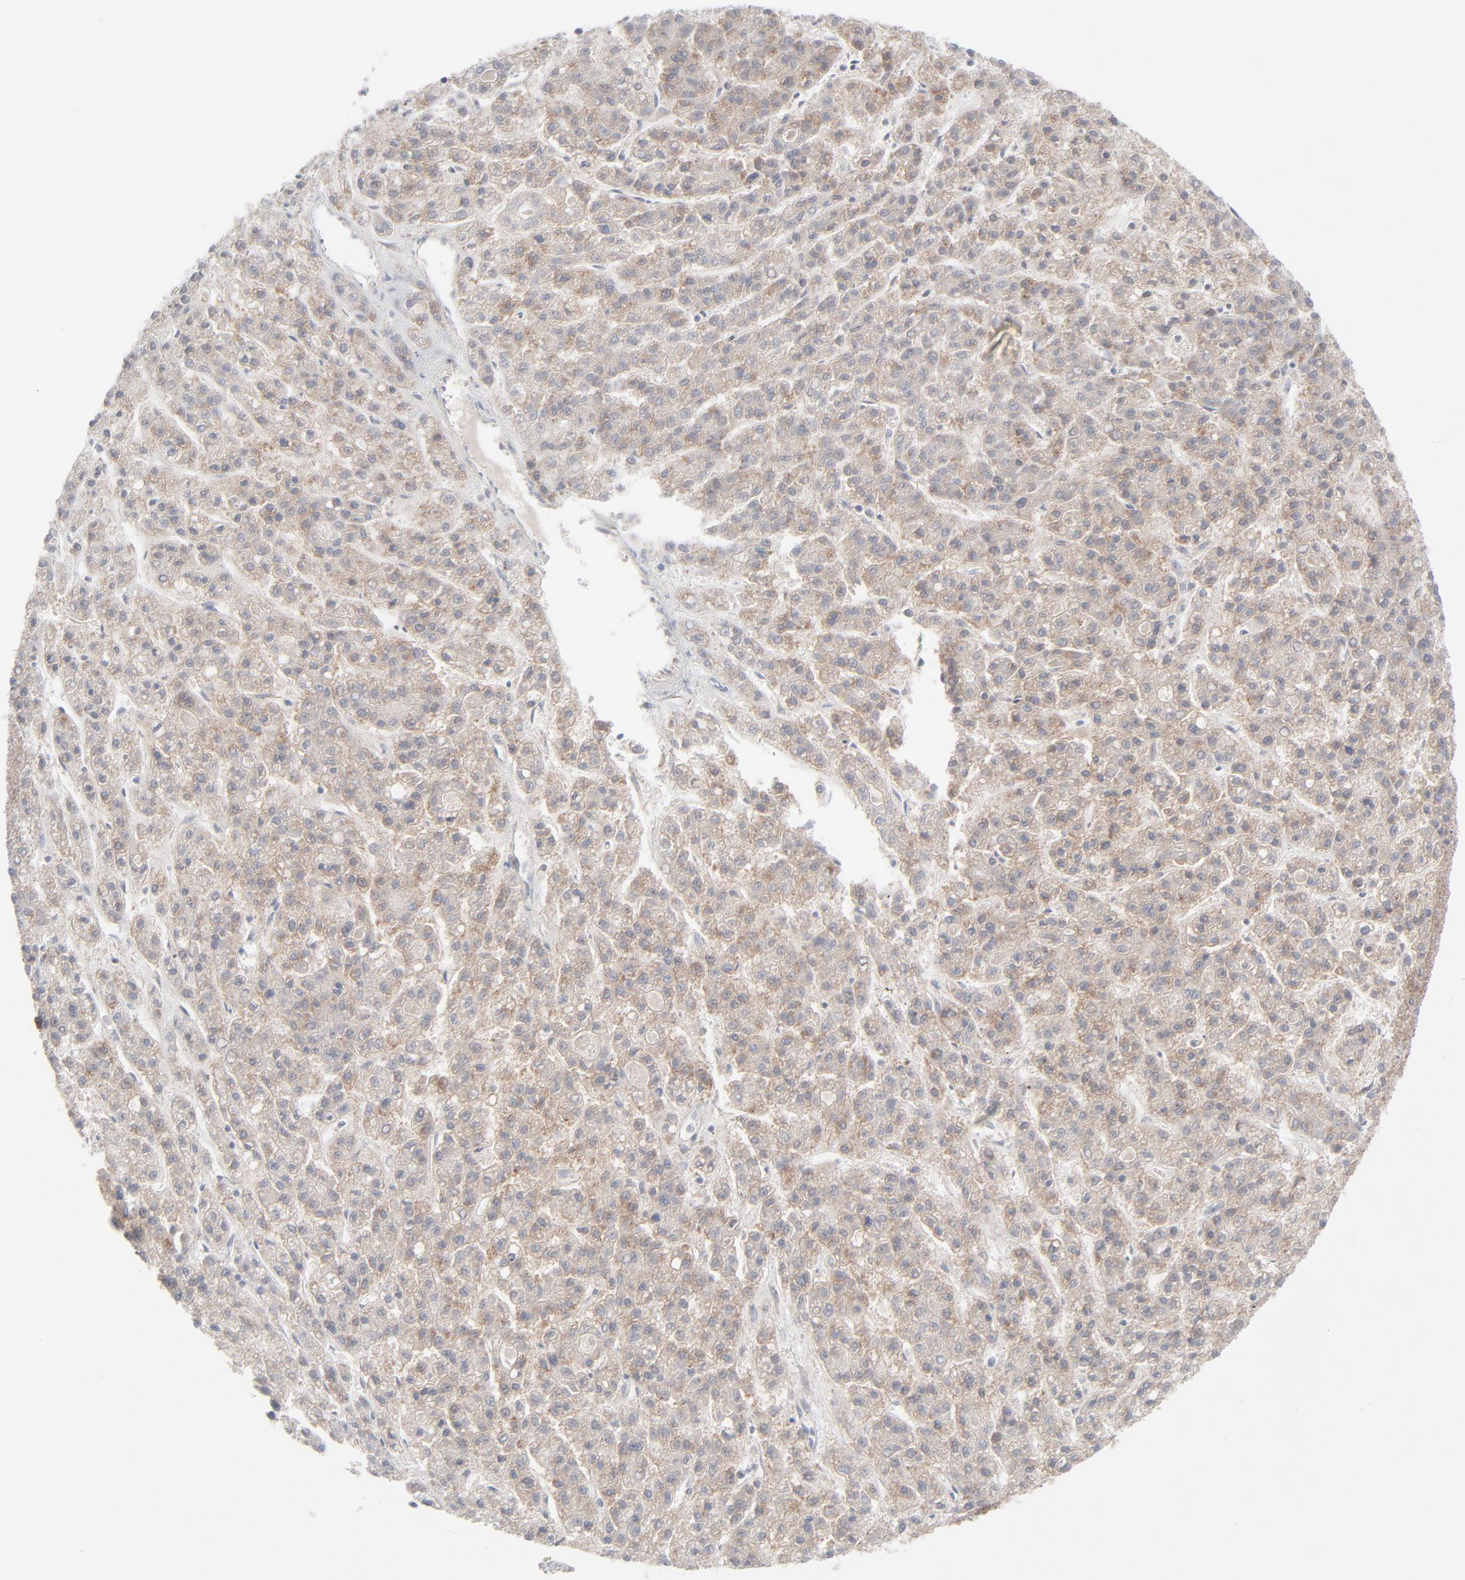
{"staining": {"intensity": "weak", "quantity": ">75%", "location": "cytoplasmic/membranous"}, "tissue": "liver cancer", "cell_type": "Tumor cells", "image_type": "cancer", "snomed": [{"axis": "morphology", "description": "Carcinoma, Hepatocellular, NOS"}, {"axis": "topography", "description": "Liver"}], "caption": "A low amount of weak cytoplasmic/membranous expression is appreciated in approximately >75% of tumor cells in liver cancer (hepatocellular carcinoma) tissue.", "gene": "KDSR", "patient": {"sex": "male", "age": 70}}